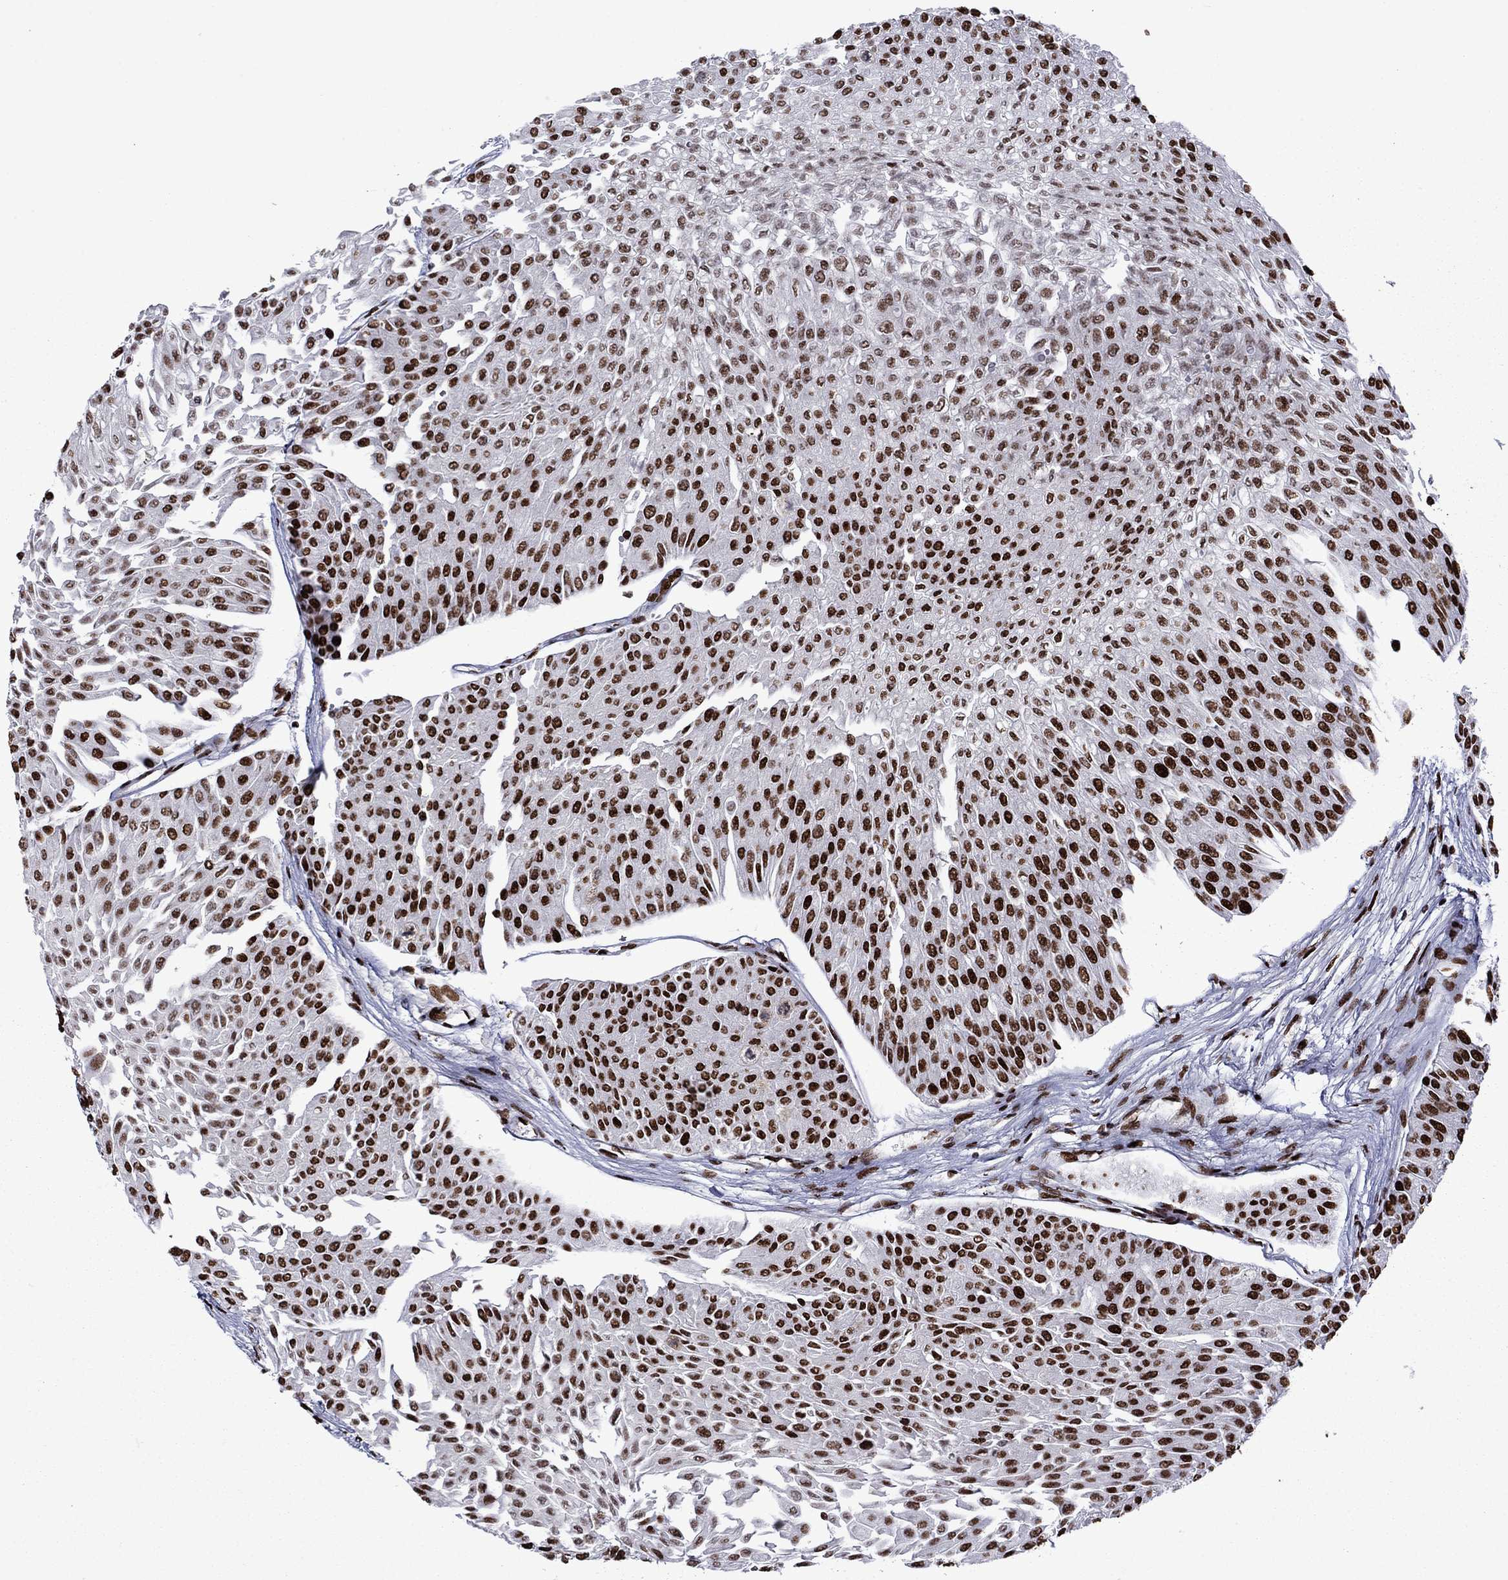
{"staining": {"intensity": "strong", "quantity": "25%-75%", "location": "nuclear"}, "tissue": "urothelial cancer", "cell_type": "Tumor cells", "image_type": "cancer", "snomed": [{"axis": "morphology", "description": "Urothelial carcinoma, Low grade"}, {"axis": "topography", "description": "Urinary bladder"}], "caption": "High-magnification brightfield microscopy of urothelial cancer stained with DAB (brown) and counterstained with hematoxylin (blue). tumor cells exhibit strong nuclear expression is identified in approximately25%-75% of cells. Using DAB (brown) and hematoxylin (blue) stains, captured at high magnification using brightfield microscopy.", "gene": "LIMK1", "patient": {"sex": "male", "age": 67}}